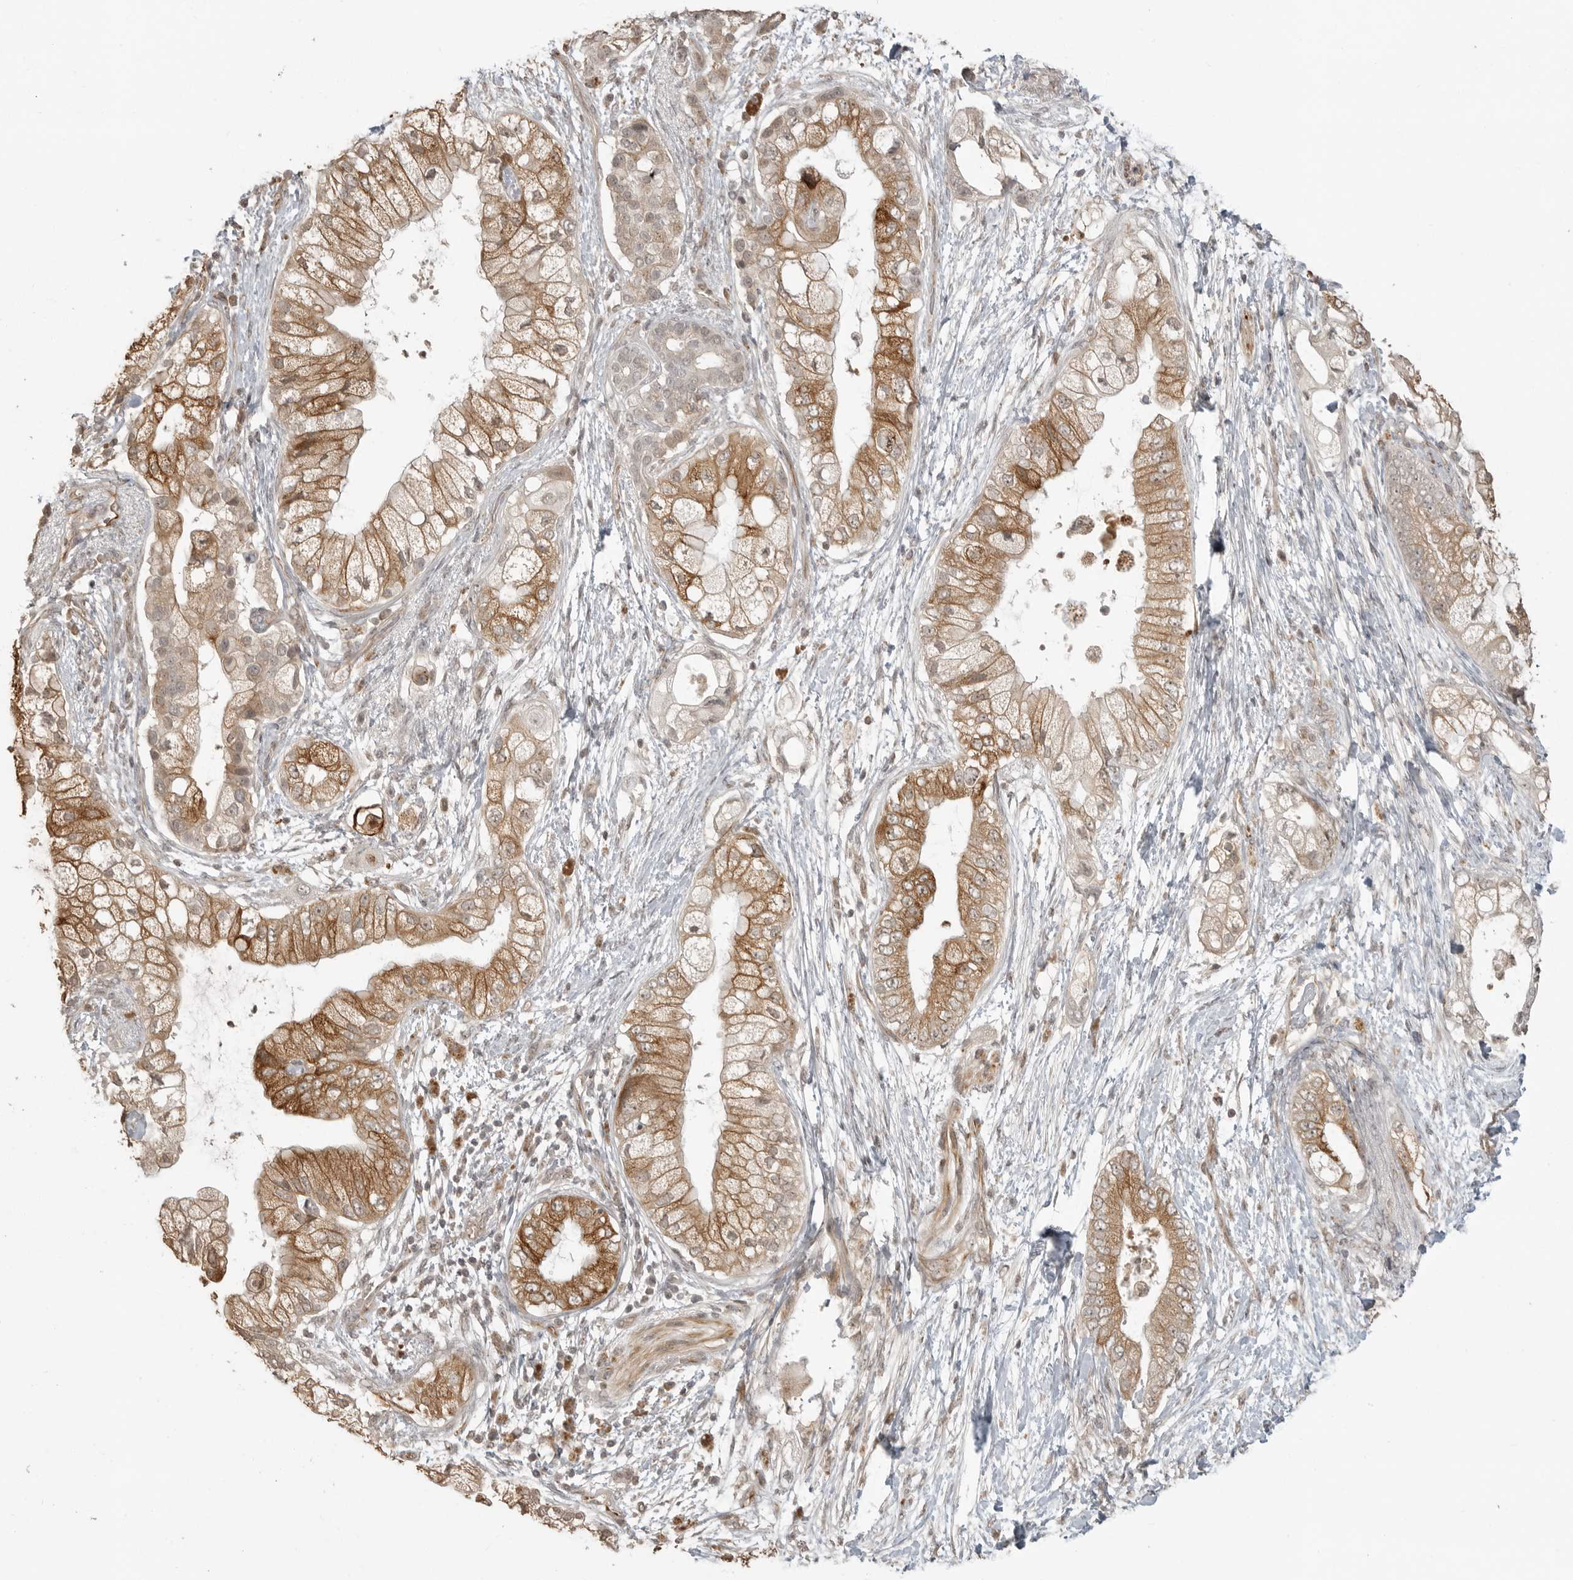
{"staining": {"intensity": "moderate", "quantity": "25%-75%", "location": "cytoplasmic/membranous"}, "tissue": "pancreatic cancer", "cell_type": "Tumor cells", "image_type": "cancer", "snomed": [{"axis": "morphology", "description": "Adenocarcinoma, NOS"}, {"axis": "topography", "description": "Pancreas"}], "caption": "Approximately 25%-75% of tumor cells in pancreatic cancer (adenocarcinoma) exhibit moderate cytoplasmic/membranous protein expression as visualized by brown immunohistochemical staining.", "gene": "SMG8", "patient": {"sex": "male", "age": 53}}